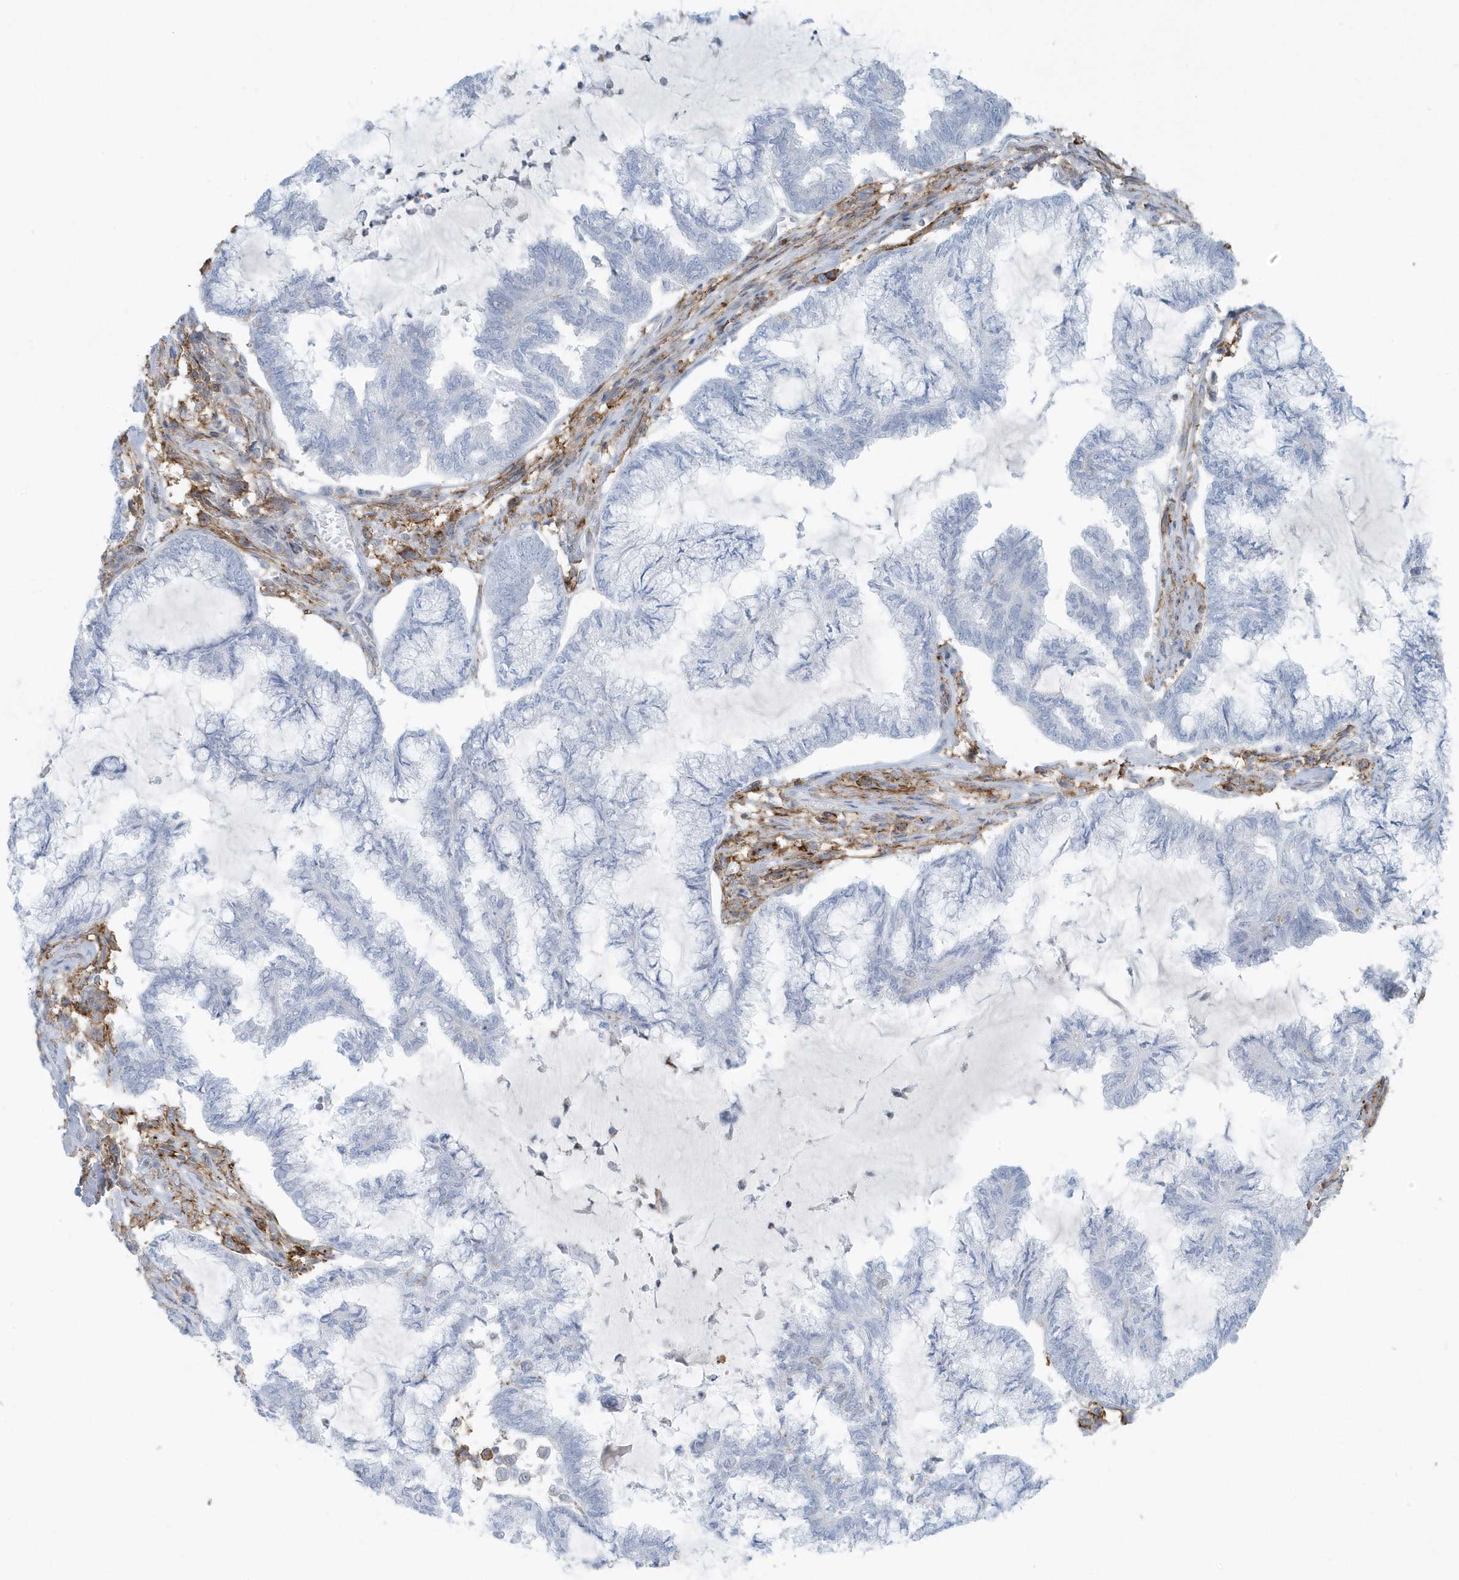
{"staining": {"intensity": "negative", "quantity": "none", "location": "none"}, "tissue": "endometrial cancer", "cell_type": "Tumor cells", "image_type": "cancer", "snomed": [{"axis": "morphology", "description": "Adenocarcinoma, NOS"}, {"axis": "topography", "description": "Endometrium"}], "caption": "This is an immunohistochemistry histopathology image of endometrial adenocarcinoma. There is no staining in tumor cells.", "gene": "CACNB2", "patient": {"sex": "female", "age": 86}}